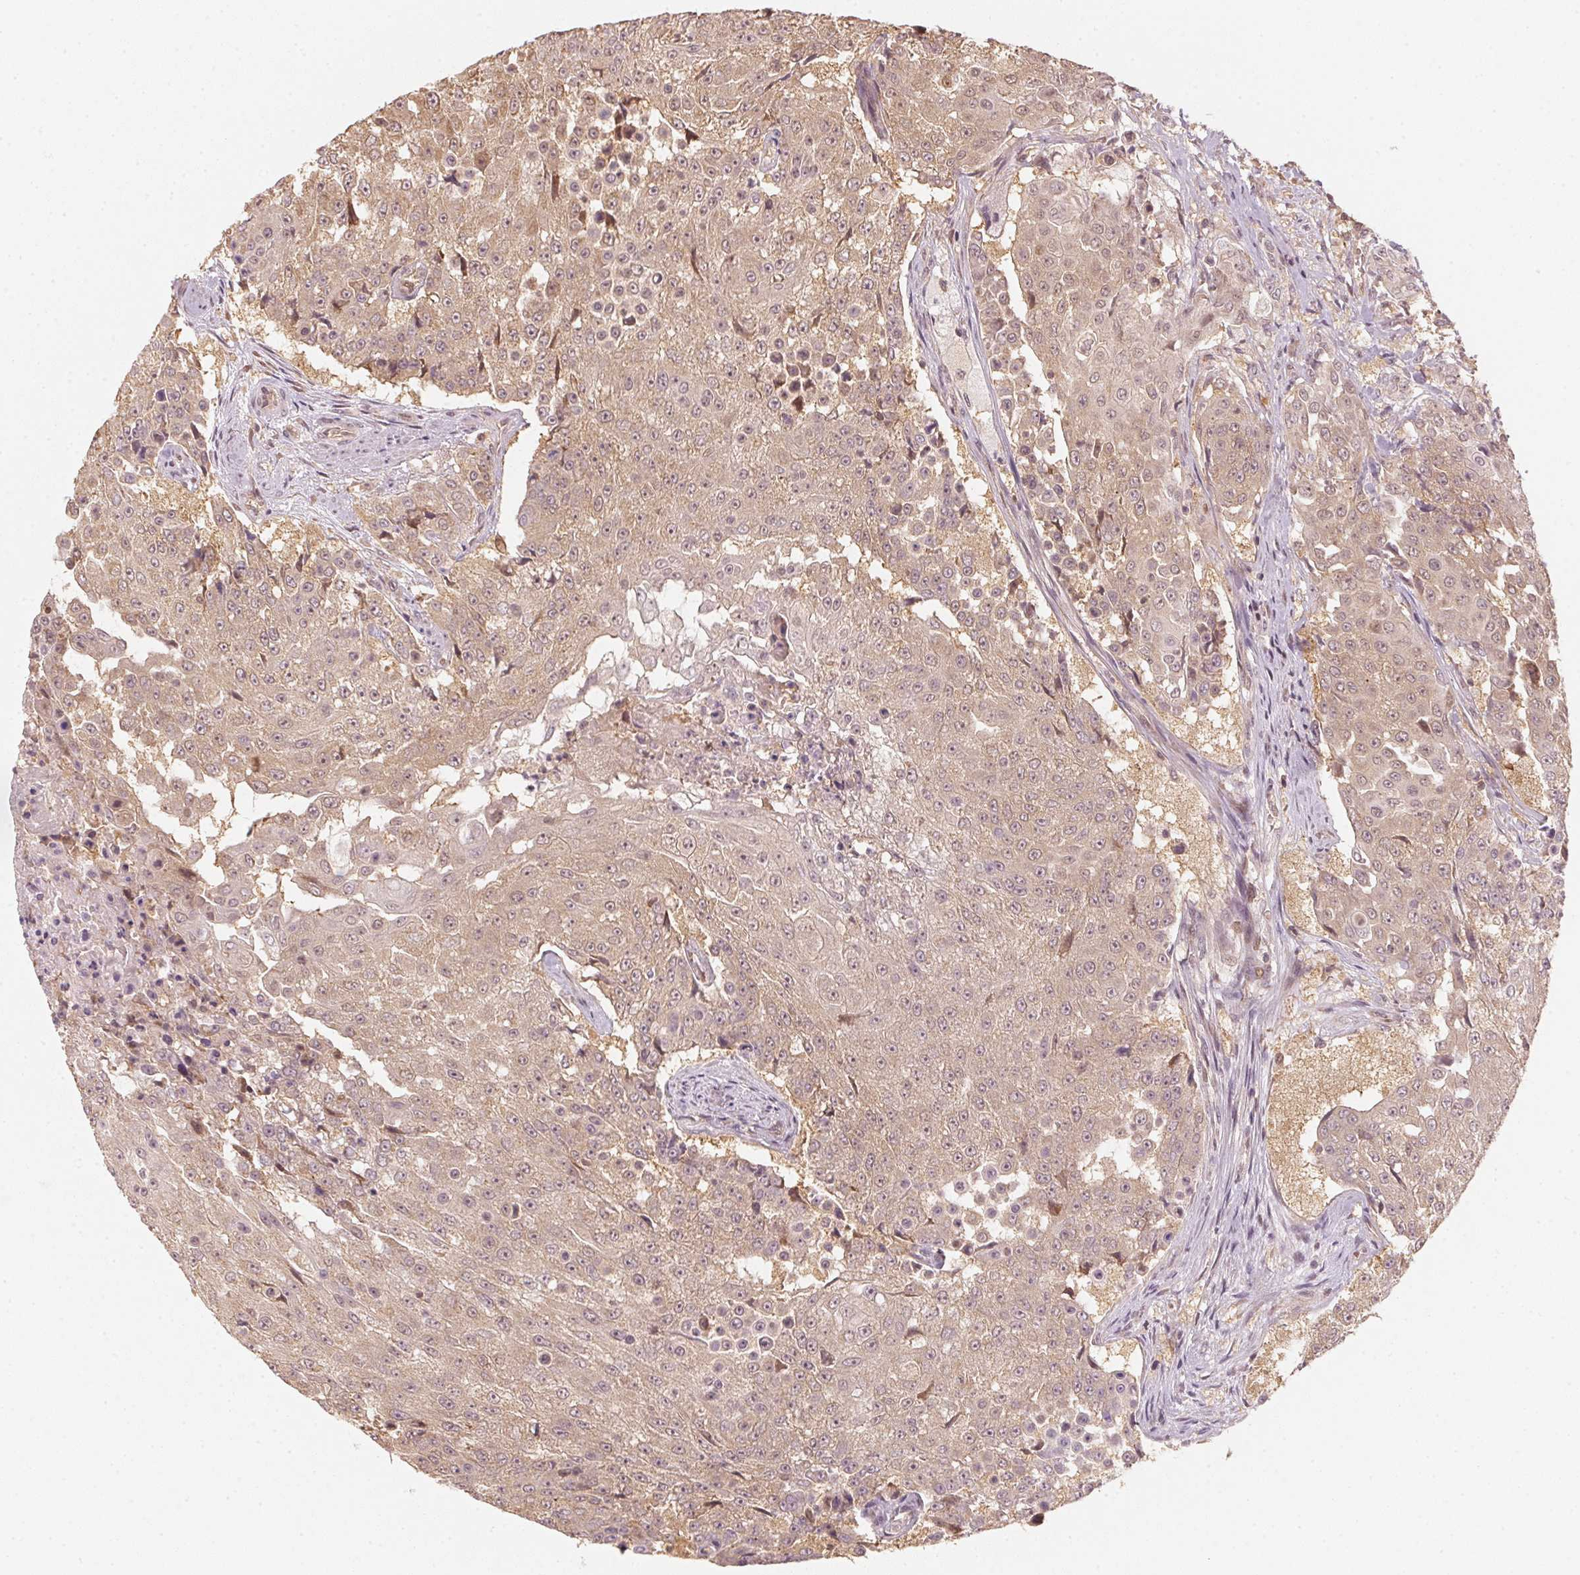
{"staining": {"intensity": "weak", "quantity": ">75%", "location": "cytoplasmic/membranous,nuclear"}, "tissue": "urothelial cancer", "cell_type": "Tumor cells", "image_type": "cancer", "snomed": [{"axis": "morphology", "description": "Urothelial carcinoma, High grade"}, {"axis": "topography", "description": "Urinary bladder"}], "caption": "Protein analysis of urothelial cancer tissue shows weak cytoplasmic/membranous and nuclear expression in about >75% of tumor cells.", "gene": "UBE2L3", "patient": {"sex": "female", "age": 63}}